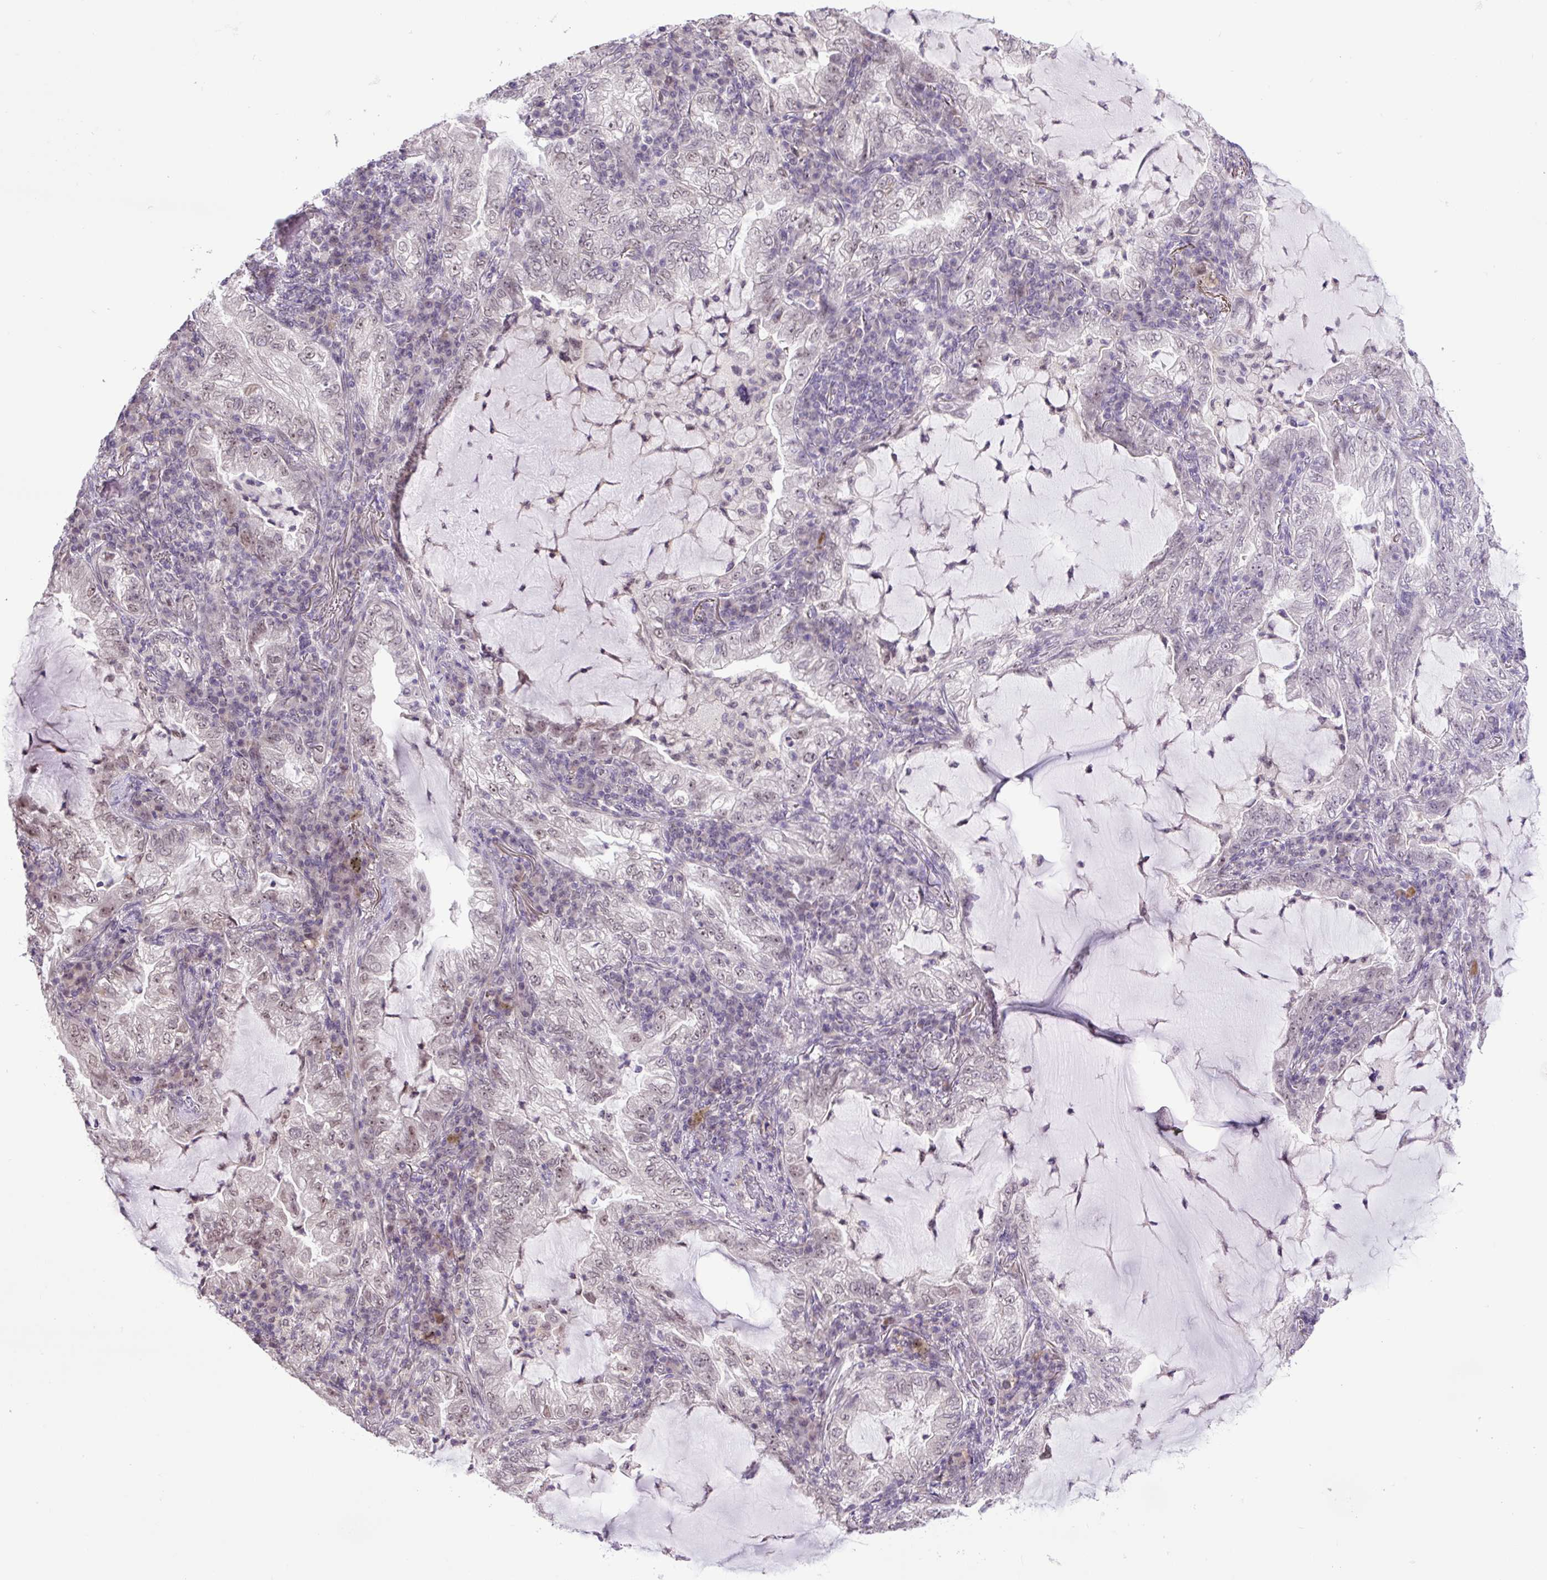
{"staining": {"intensity": "weak", "quantity": "25%-75%", "location": "nuclear"}, "tissue": "lung cancer", "cell_type": "Tumor cells", "image_type": "cancer", "snomed": [{"axis": "morphology", "description": "Adenocarcinoma, NOS"}, {"axis": "topography", "description": "Lung"}], "caption": "IHC of lung adenocarcinoma reveals low levels of weak nuclear staining in approximately 25%-75% of tumor cells.", "gene": "KPNA1", "patient": {"sex": "female", "age": 73}}